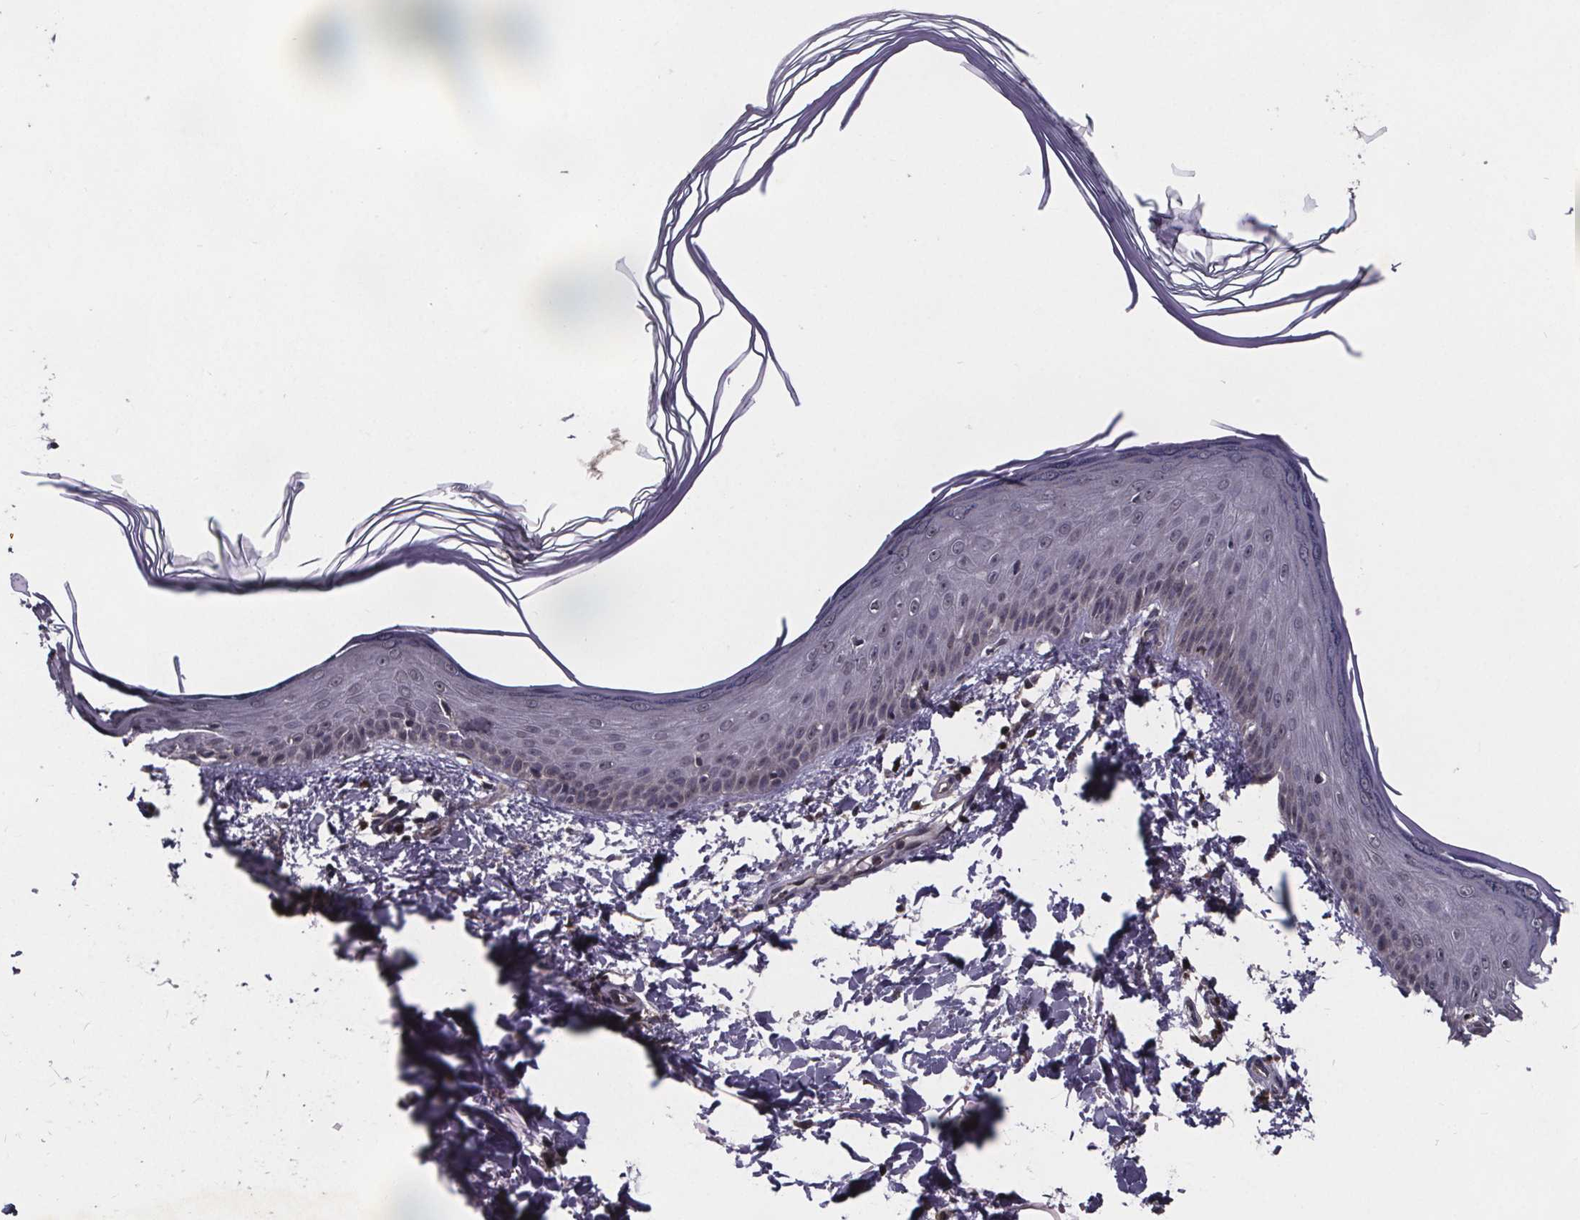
{"staining": {"intensity": "negative", "quantity": "none", "location": "none"}, "tissue": "skin", "cell_type": "Fibroblasts", "image_type": "normal", "snomed": [{"axis": "morphology", "description": "Normal tissue, NOS"}, {"axis": "topography", "description": "Skin"}], "caption": "The photomicrograph exhibits no significant positivity in fibroblasts of skin. The staining was performed using DAB to visualize the protein expression in brown, while the nuclei were stained in blue with hematoxylin (Magnification: 20x).", "gene": "FN3KRP", "patient": {"sex": "female", "age": 62}}